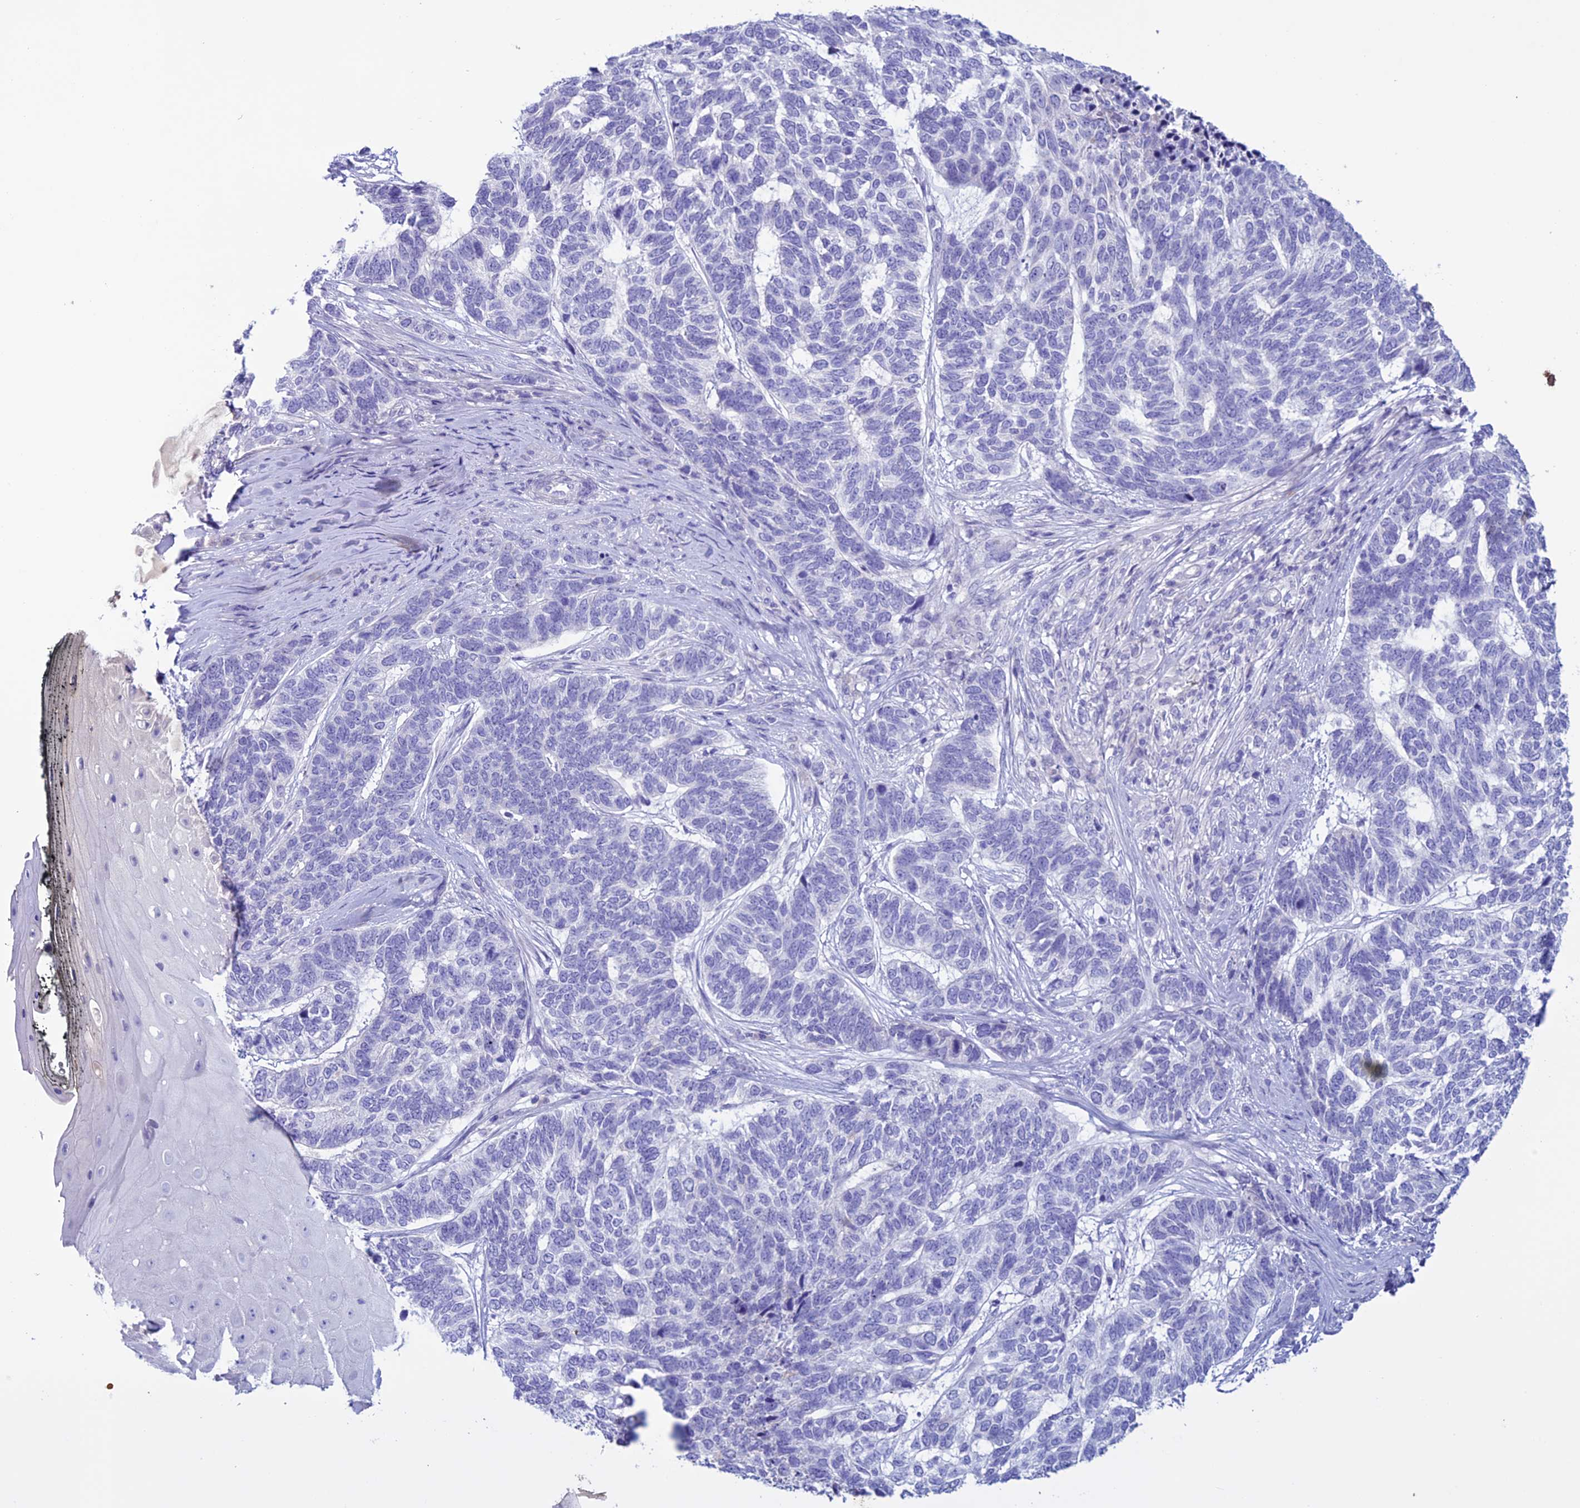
{"staining": {"intensity": "negative", "quantity": "none", "location": "none"}, "tissue": "skin cancer", "cell_type": "Tumor cells", "image_type": "cancer", "snomed": [{"axis": "morphology", "description": "Basal cell carcinoma"}, {"axis": "topography", "description": "Skin"}], "caption": "Immunohistochemistry histopathology image of human skin basal cell carcinoma stained for a protein (brown), which reveals no positivity in tumor cells.", "gene": "CLEC2L", "patient": {"sex": "female", "age": 65}}